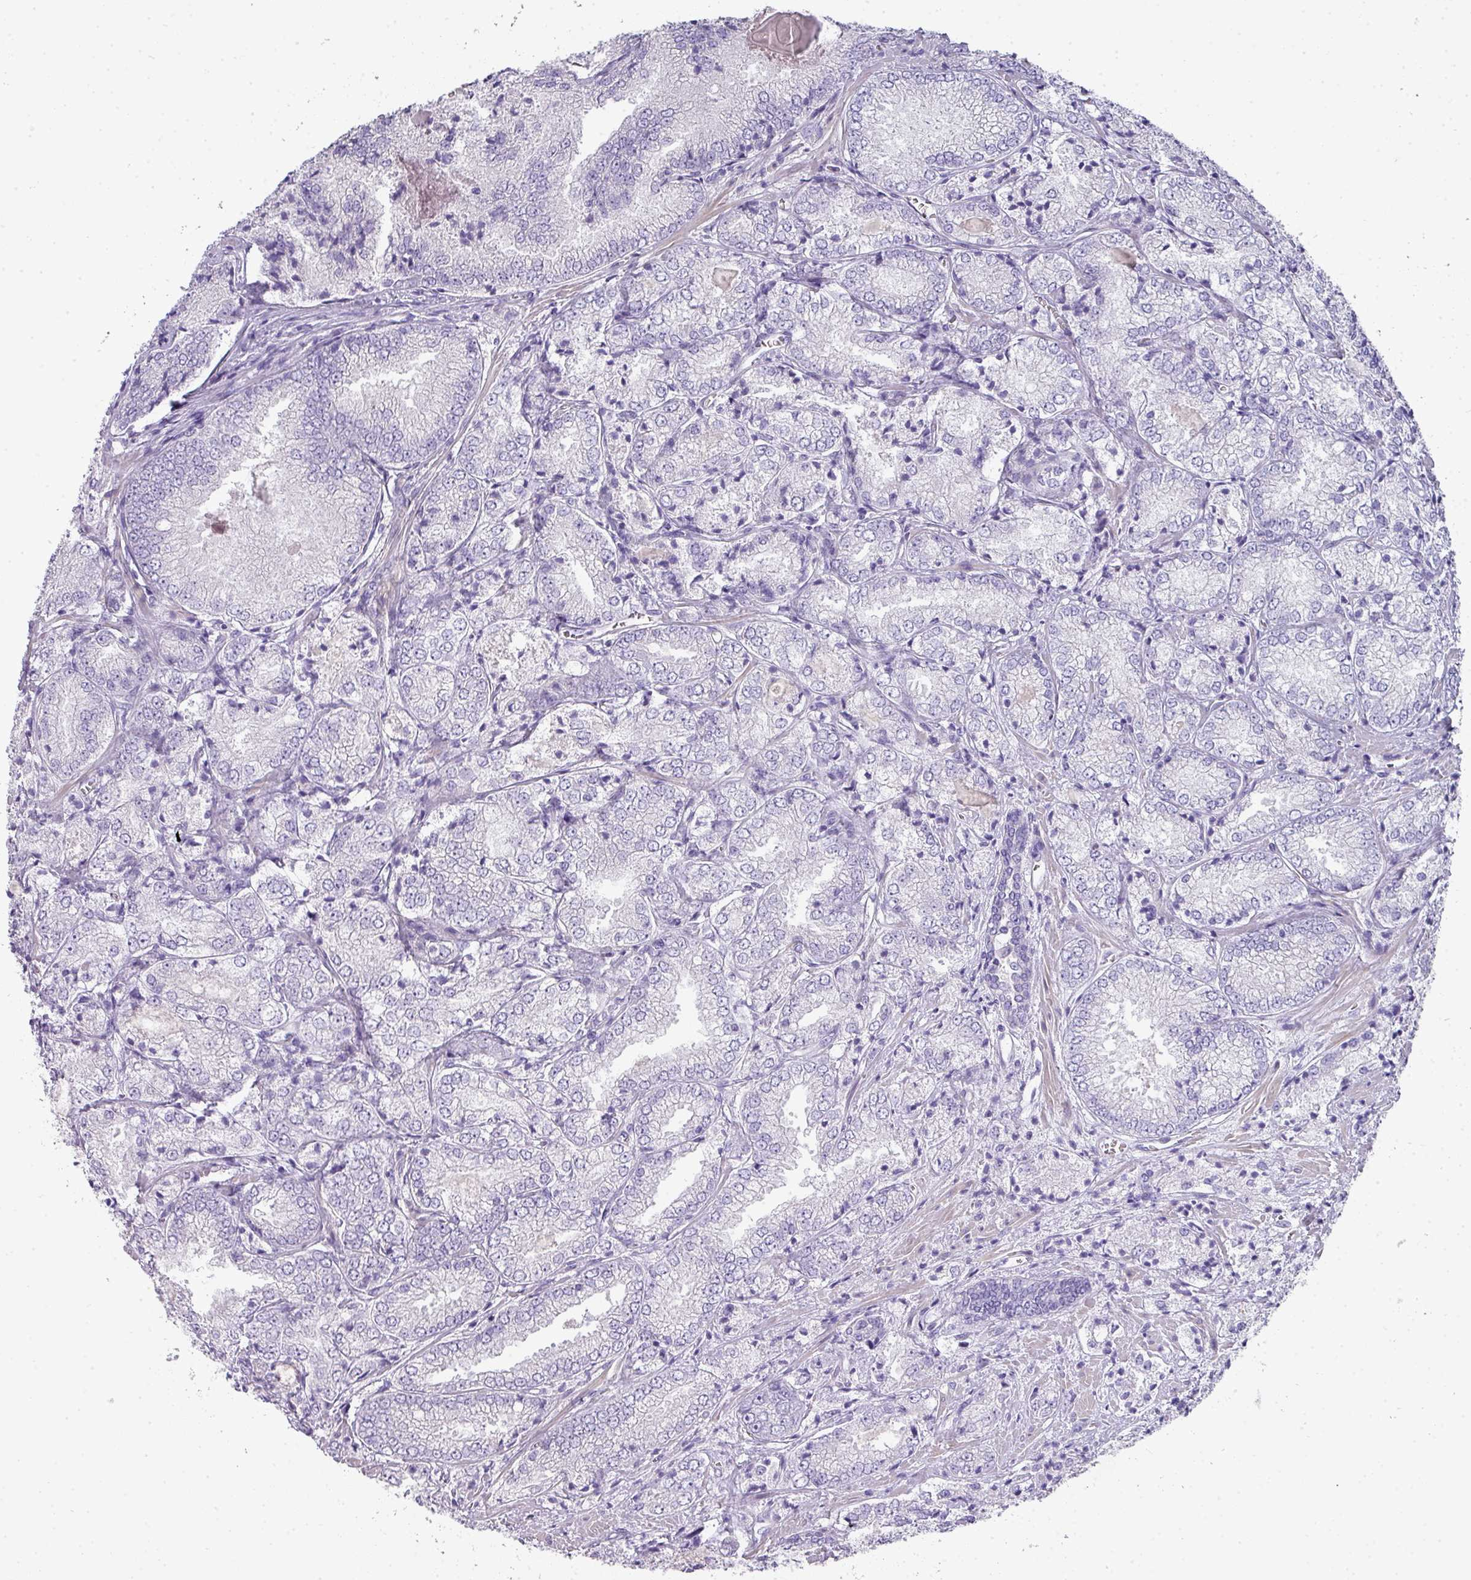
{"staining": {"intensity": "negative", "quantity": "none", "location": "none"}, "tissue": "prostate cancer", "cell_type": "Tumor cells", "image_type": "cancer", "snomed": [{"axis": "morphology", "description": "Adenocarcinoma, High grade"}, {"axis": "topography", "description": "Prostate"}], "caption": "High magnification brightfield microscopy of prostate cancer stained with DAB (3,3'-diaminobenzidine) (brown) and counterstained with hematoxylin (blue): tumor cells show no significant positivity.", "gene": "GLI4", "patient": {"sex": "male", "age": 63}}